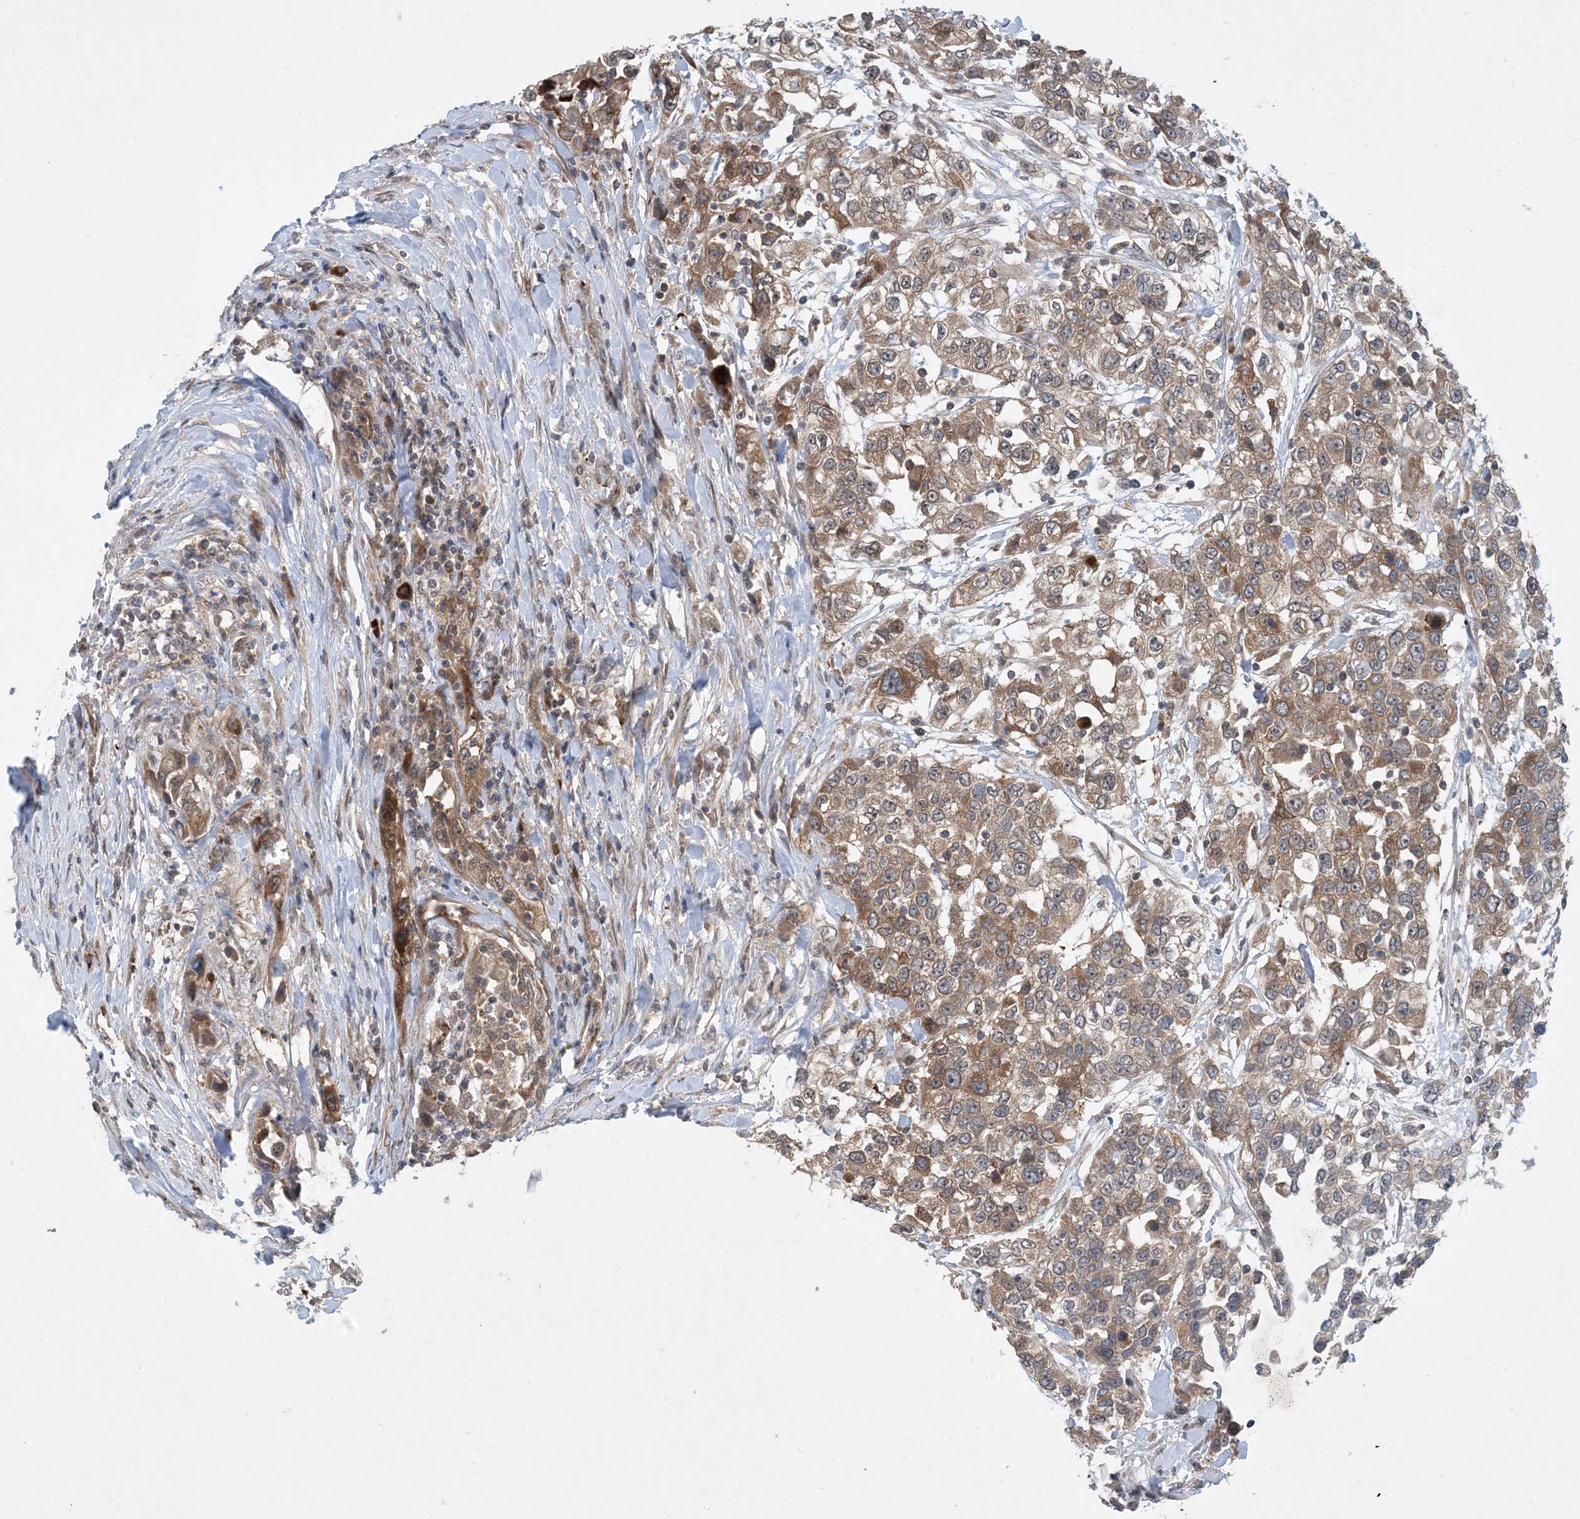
{"staining": {"intensity": "moderate", "quantity": ">75%", "location": "cytoplasmic/membranous"}, "tissue": "urothelial cancer", "cell_type": "Tumor cells", "image_type": "cancer", "snomed": [{"axis": "morphology", "description": "Urothelial carcinoma, High grade"}, {"axis": "topography", "description": "Urinary bladder"}], "caption": "Moderate cytoplasmic/membranous staining is seen in approximately >75% of tumor cells in urothelial cancer. (DAB = brown stain, brightfield microscopy at high magnification).", "gene": "TINAG", "patient": {"sex": "female", "age": 80}}